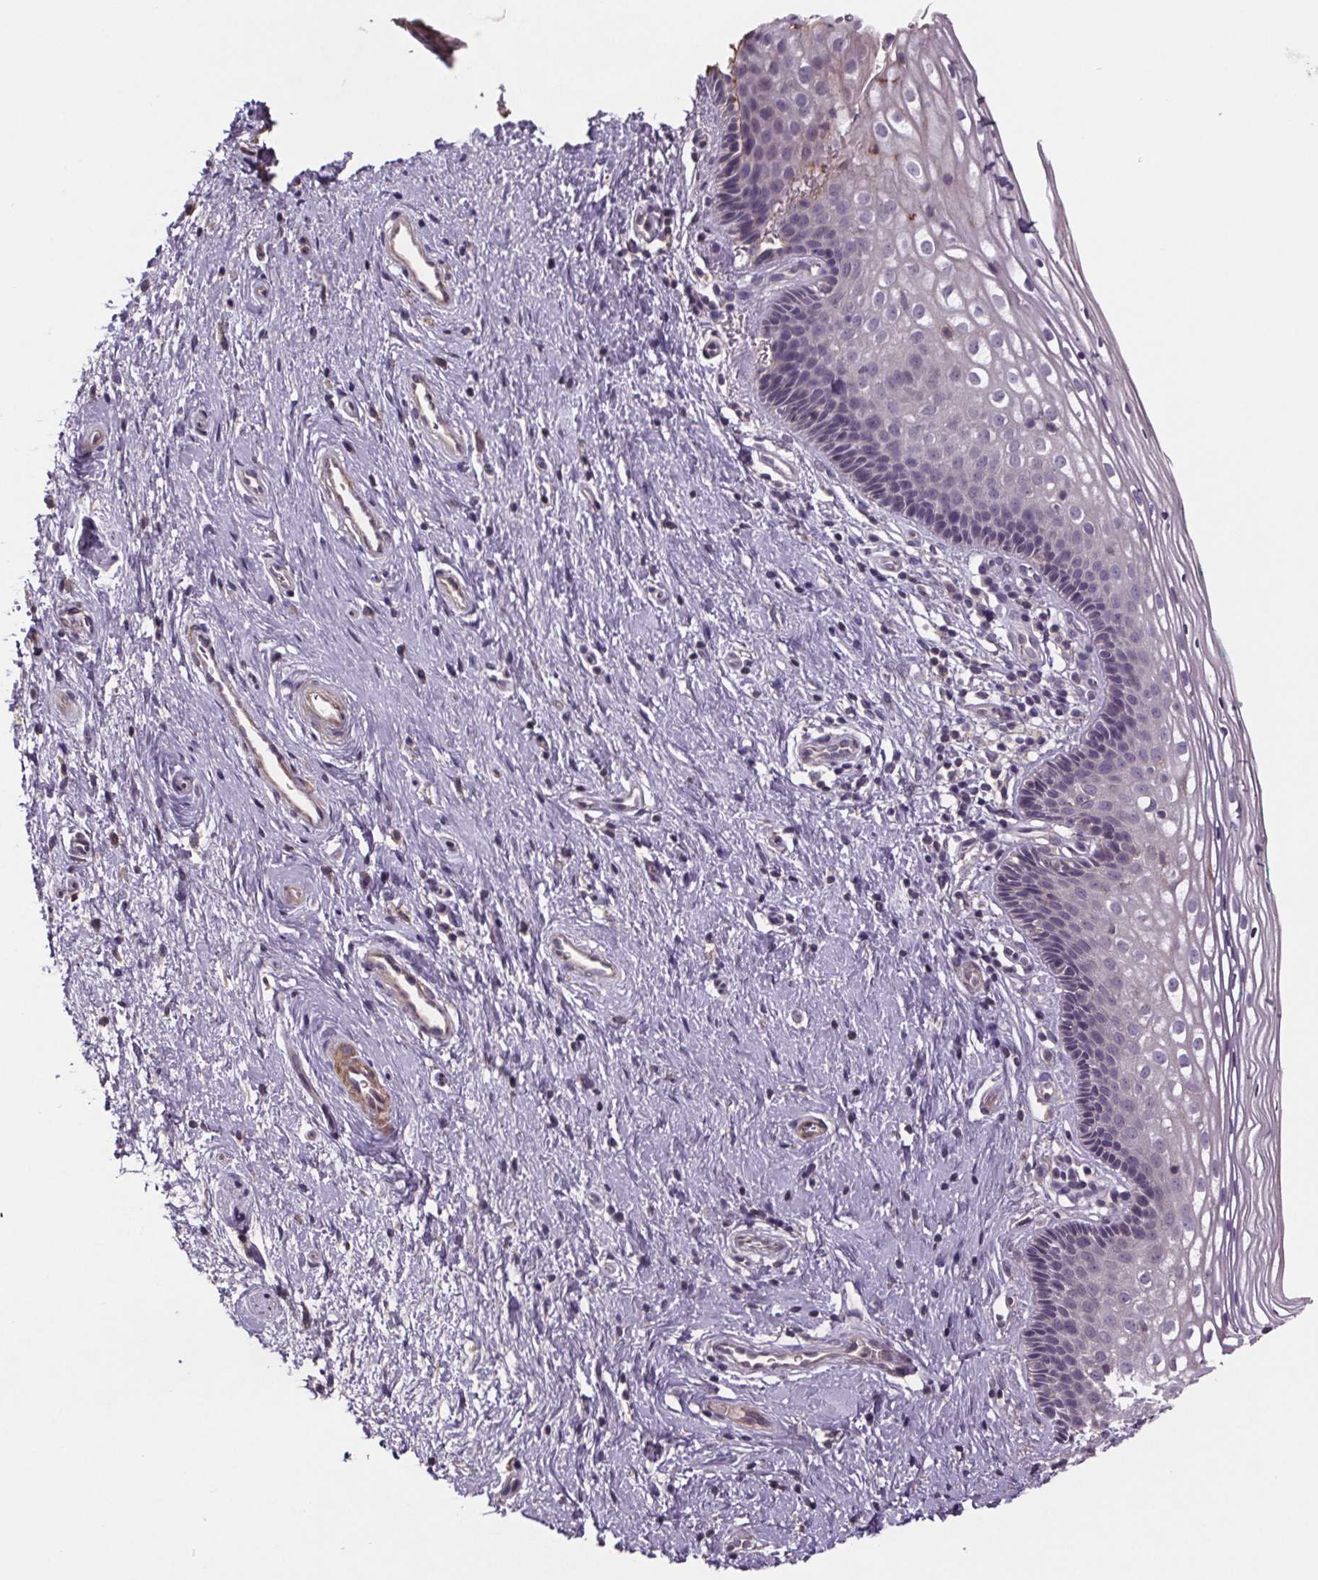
{"staining": {"intensity": "weak", "quantity": ">75%", "location": "cytoplasmic/membranous"}, "tissue": "cervix", "cell_type": "Glandular cells", "image_type": "normal", "snomed": [{"axis": "morphology", "description": "Normal tissue, NOS"}, {"axis": "topography", "description": "Cervix"}], "caption": "Protein staining displays weak cytoplasmic/membranous positivity in about >75% of glandular cells in unremarkable cervix.", "gene": "CLN3", "patient": {"sex": "female", "age": 34}}